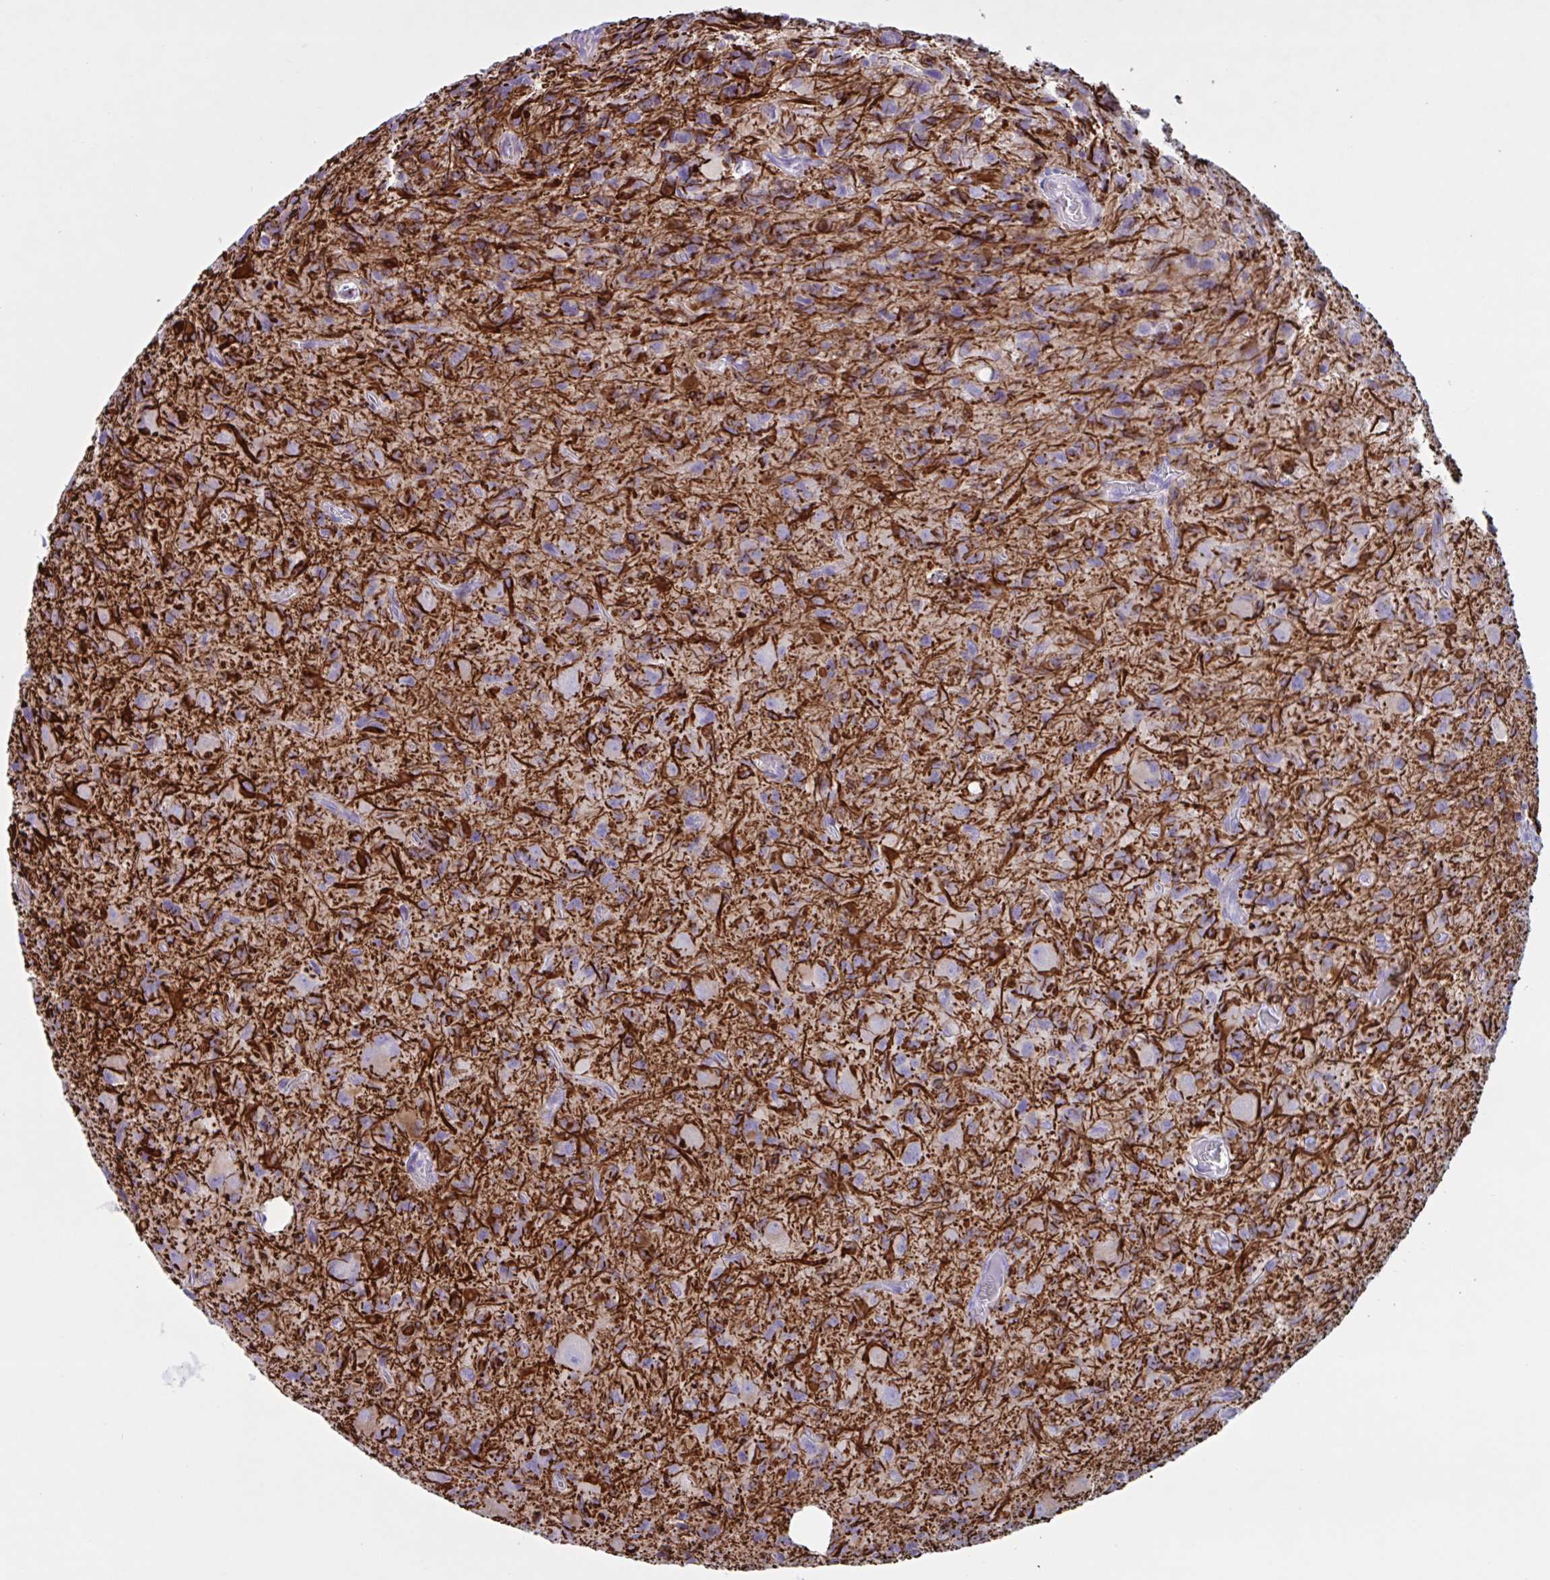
{"staining": {"intensity": "strong", "quantity": "<25%", "location": "cytoplasmic/membranous"}, "tissue": "glioma", "cell_type": "Tumor cells", "image_type": "cancer", "snomed": [{"axis": "morphology", "description": "Glioma, malignant, High grade"}, {"axis": "topography", "description": "Brain"}], "caption": "Strong cytoplasmic/membranous protein staining is appreciated in about <25% of tumor cells in malignant glioma (high-grade).", "gene": "TMEM86B", "patient": {"sex": "male", "age": 76}}